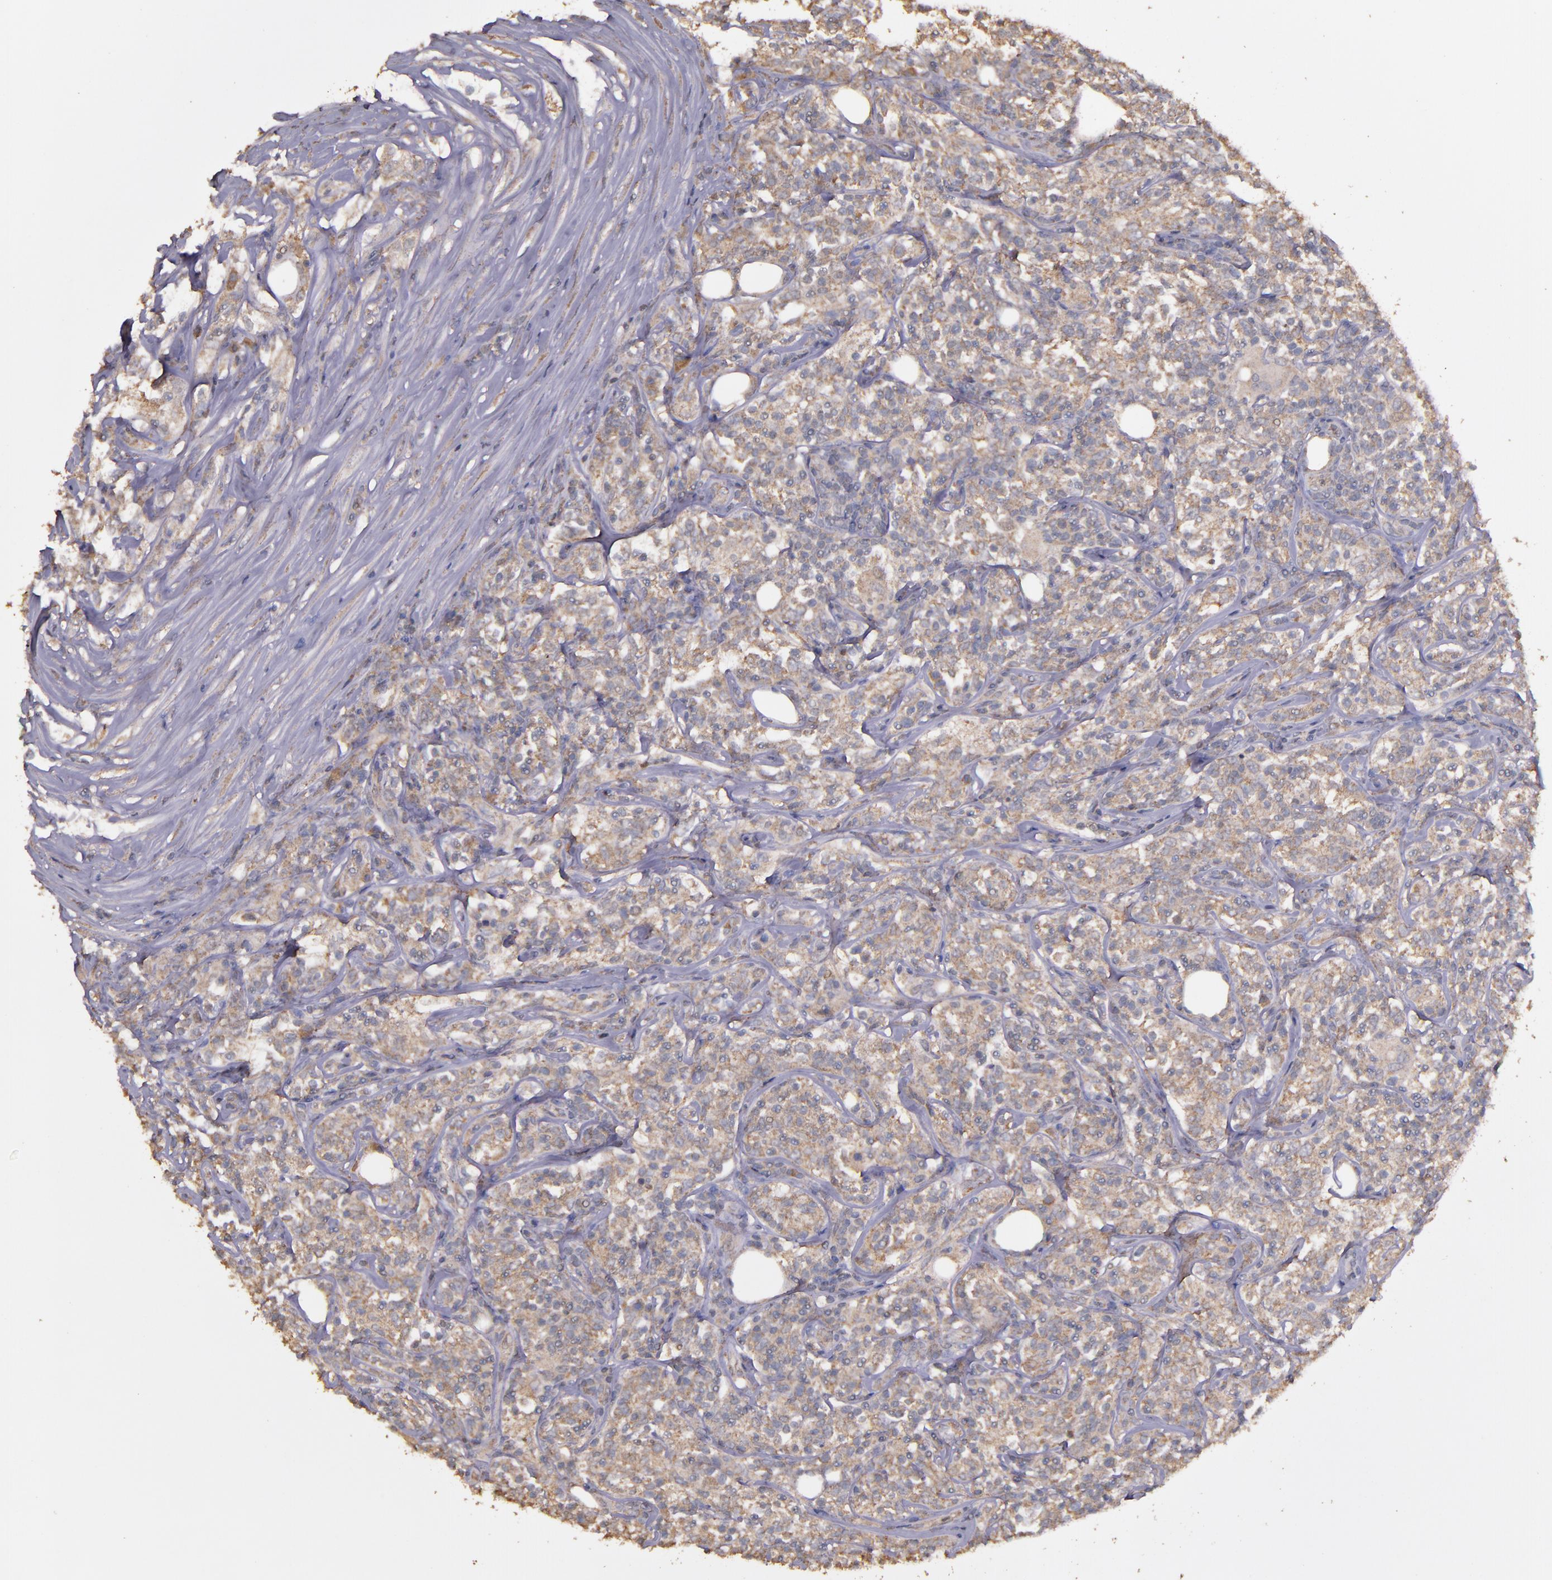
{"staining": {"intensity": "weak", "quantity": ">75%", "location": "cytoplasmic/membranous"}, "tissue": "lymphoma", "cell_type": "Tumor cells", "image_type": "cancer", "snomed": [{"axis": "morphology", "description": "Malignant lymphoma, non-Hodgkin's type, High grade"}, {"axis": "topography", "description": "Lymph node"}], "caption": "Immunohistochemistry (DAB) staining of human lymphoma reveals weak cytoplasmic/membranous protein positivity in approximately >75% of tumor cells. The protein is shown in brown color, while the nuclei are stained blue.", "gene": "HECTD1", "patient": {"sex": "female", "age": 84}}